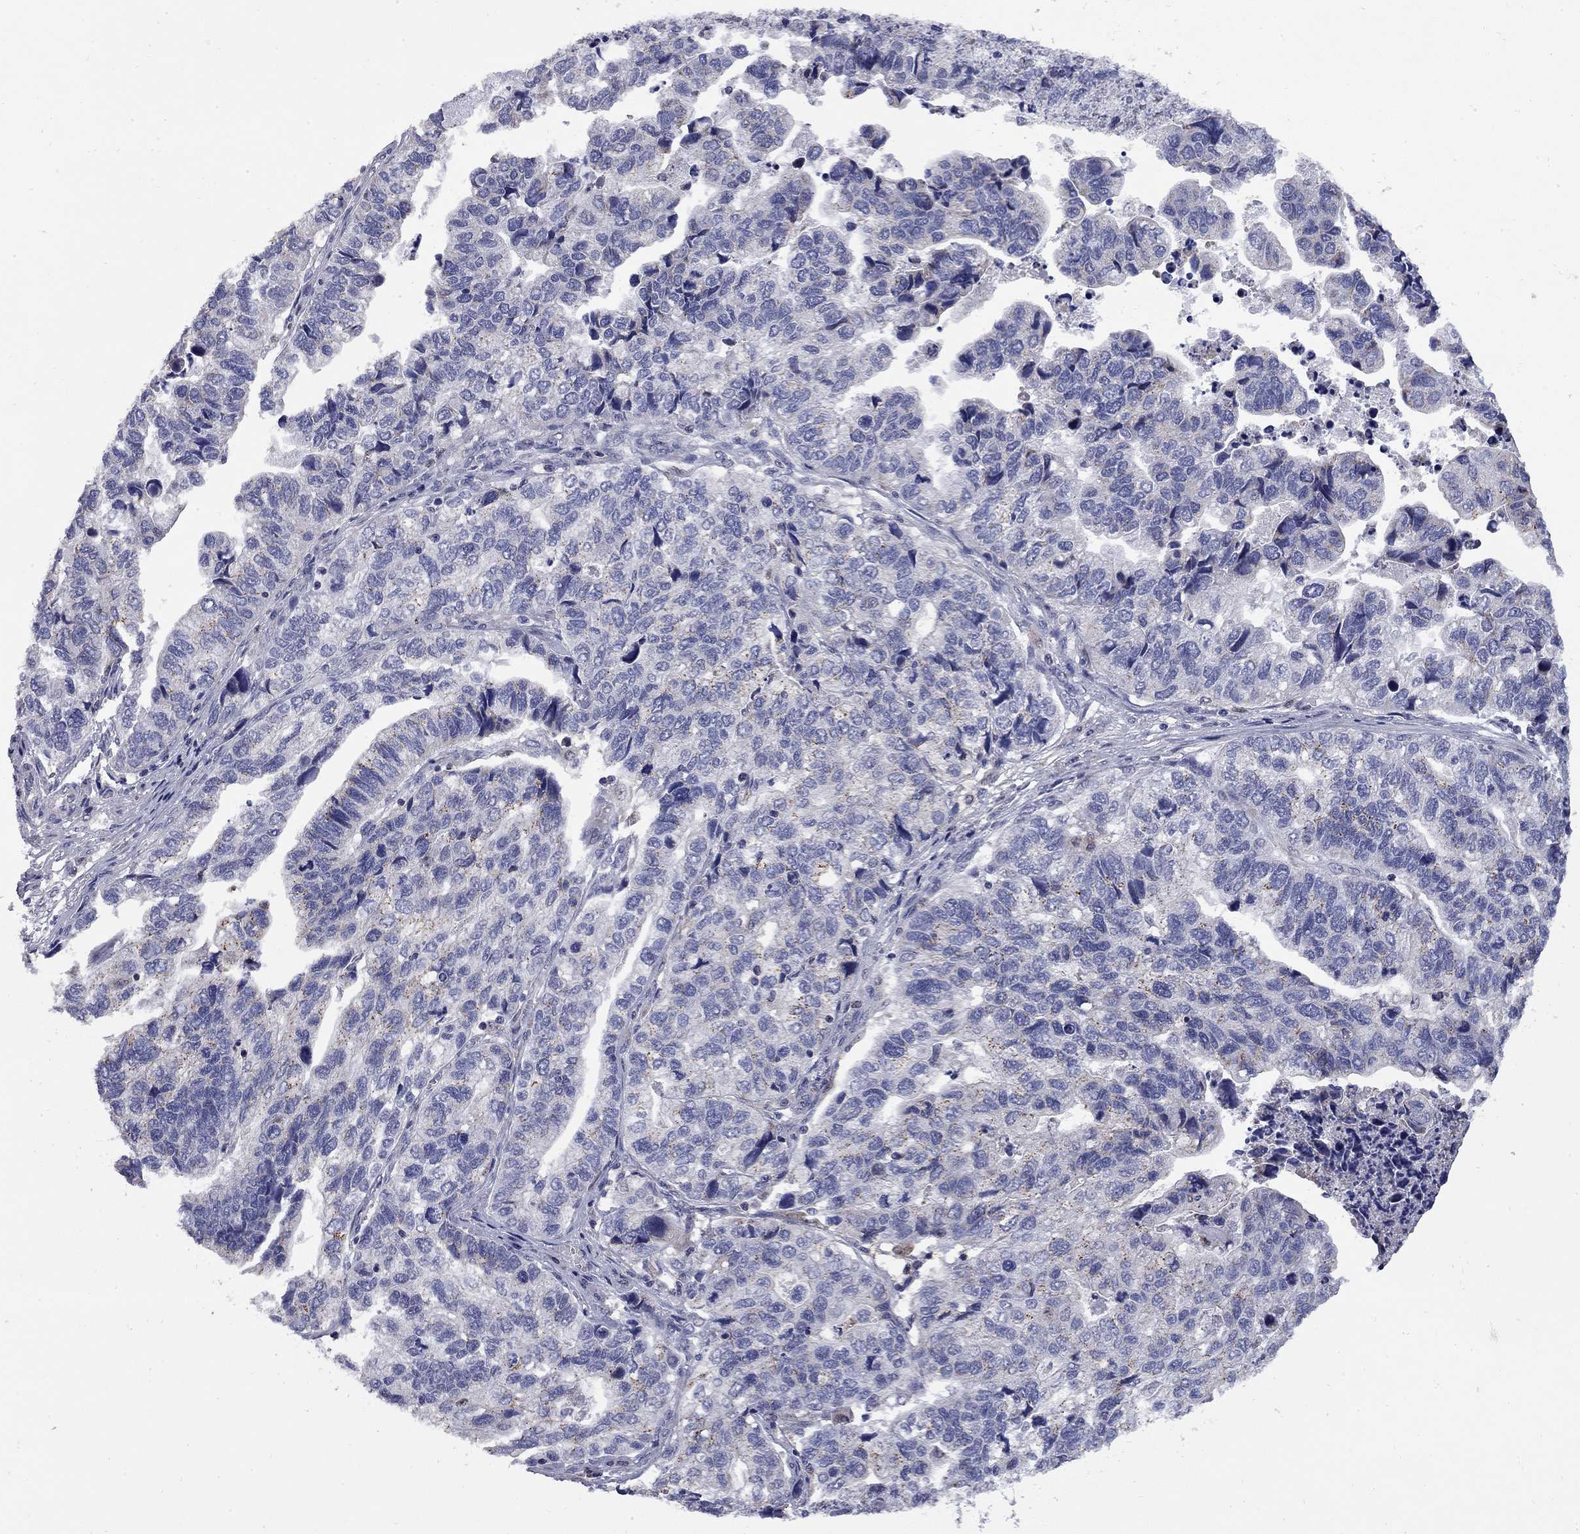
{"staining": {"intensity": "moderate", "quantity": "<25%", "location": "cytoplasmic/membranous"}, "tissue": "stomach cancer", "cell_type": "Tumor cells", "image_type": "cancer", "snomed": [{"axis": "morphology", "description": "Adenocarcinoma, NOS"}, {"axis": "topography", "description": "Stomach, upper"}], "caption": "Immunohistochemical staining of stomach cancer (adenocarcinoma) displays moderate cytoplasmic/membranous protein staining in about <25% of tumor cells. (Brightfield microscopy of DAB IHC at high magnification).", "gene": "HTR4", "patient": {"sex": "female", "age": 67}}